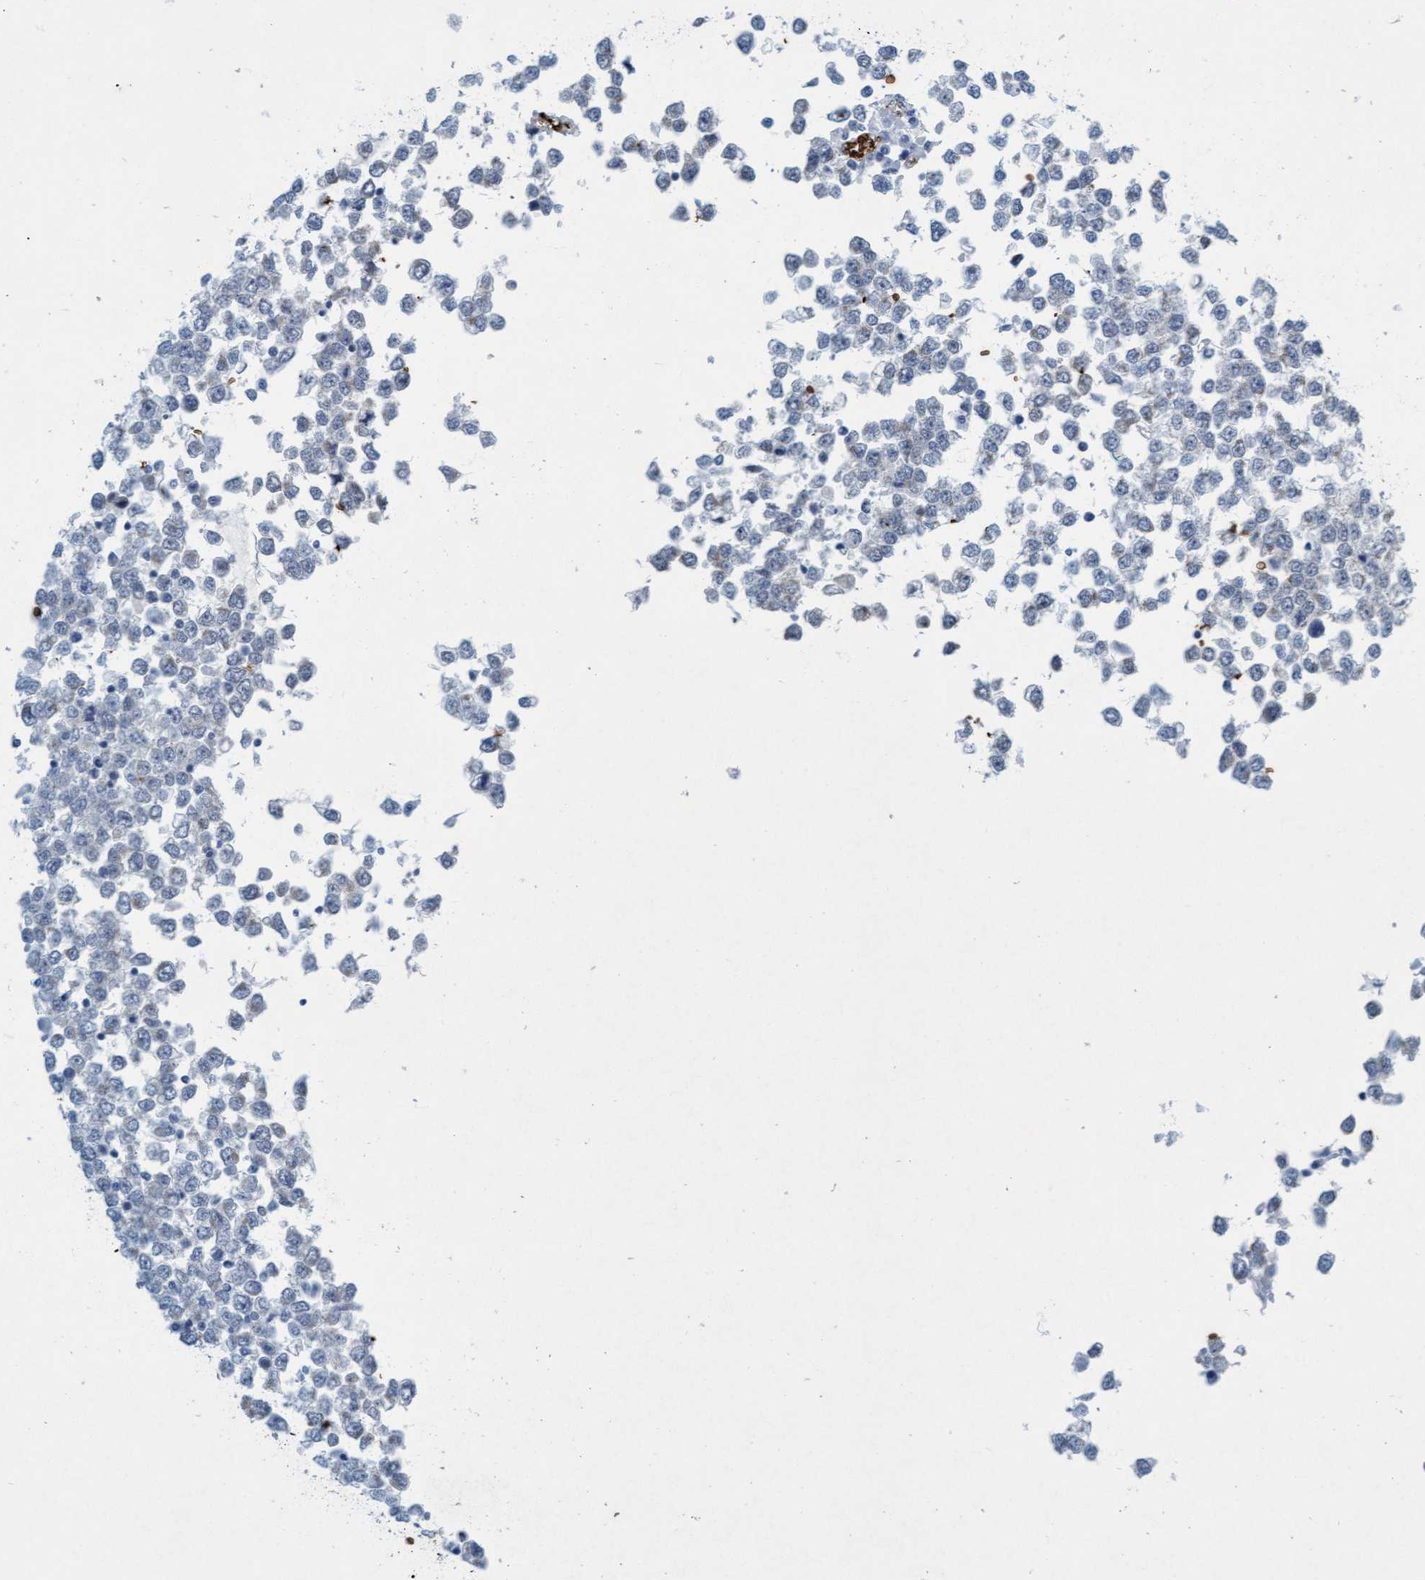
{"staining": {"intensity": "negative", "quantity": "none", "location": "none"}, "tissue": "testis cancer", "cell_type": "Tumor cells", "image_type": "cancer", "snomed": [{"axis": "morphology", "description": "Seminoma, NOS"}, {"axis": "topography", "description": "Testis"}], "caption": "A high-resolution photomicrograph shows immunohistochemistry staining of seminoma (testis), which exhibits no significant positivity in tumor cells.", "gene": "SPEM2", "patient": {"sex": "male", "age": 65}}